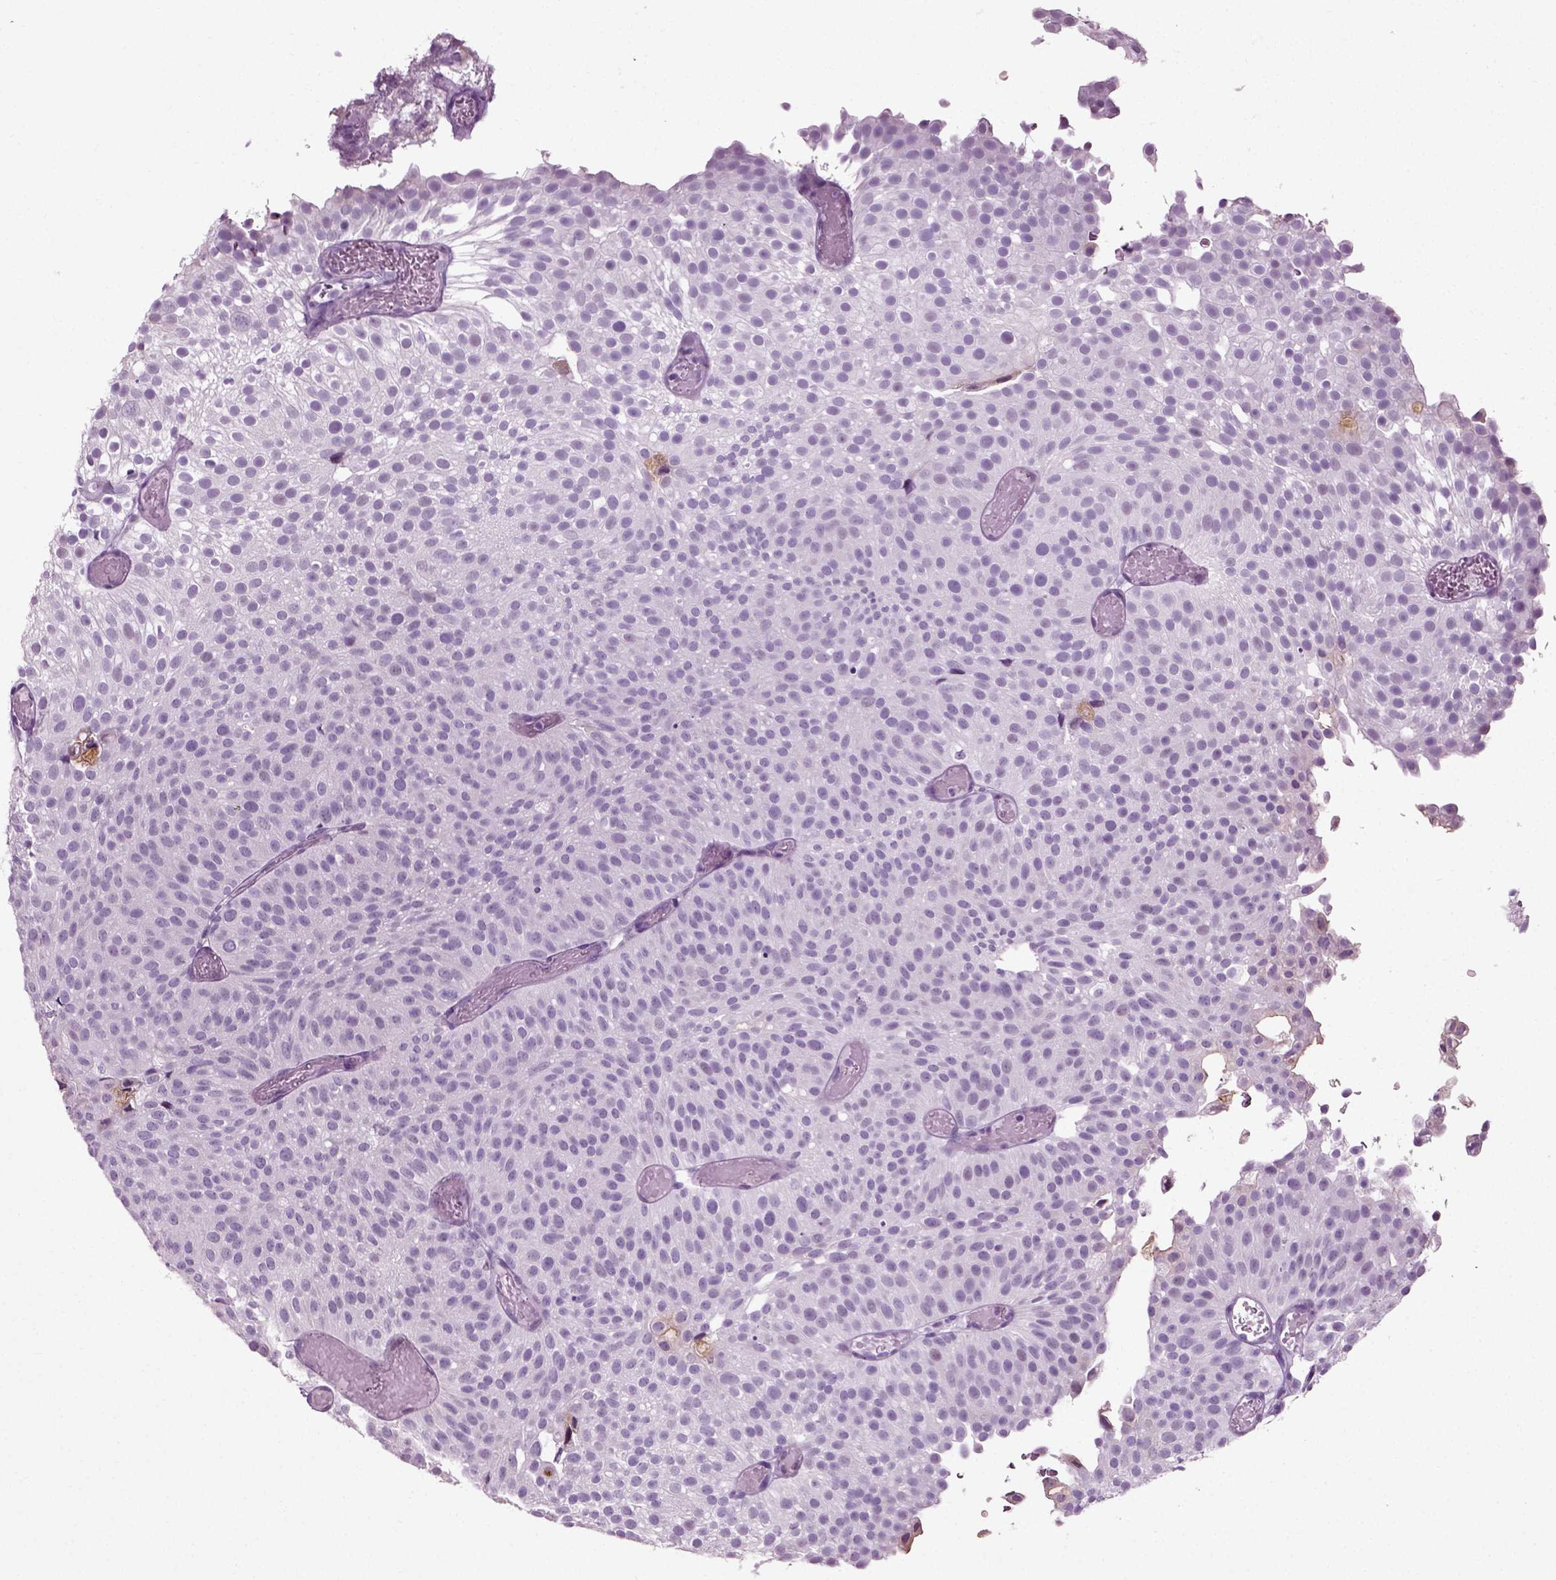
{"staining": {"intensity": "negative", "quantity": "none", "location": "none"}, "tissue": "urothelial cancer", "cell_type": "Tumor cells", "image_type": "cancer", "snomed": [{"axis": "morphology", "description": "Urothelial carcinoma, Low grade"}, {"axis": "topography", "description": "Urinary bladder"}], "caption": "High magnification brightfield microscopy of urothelial cancer stained with DAB (3,3'-diaminobenzidine) (brown) and counterstained with hematoxylin (blue): tumor cells show no significant positivity.", "gene": "SLC26A8", "patient": {"sex": "male", "age": 78}}